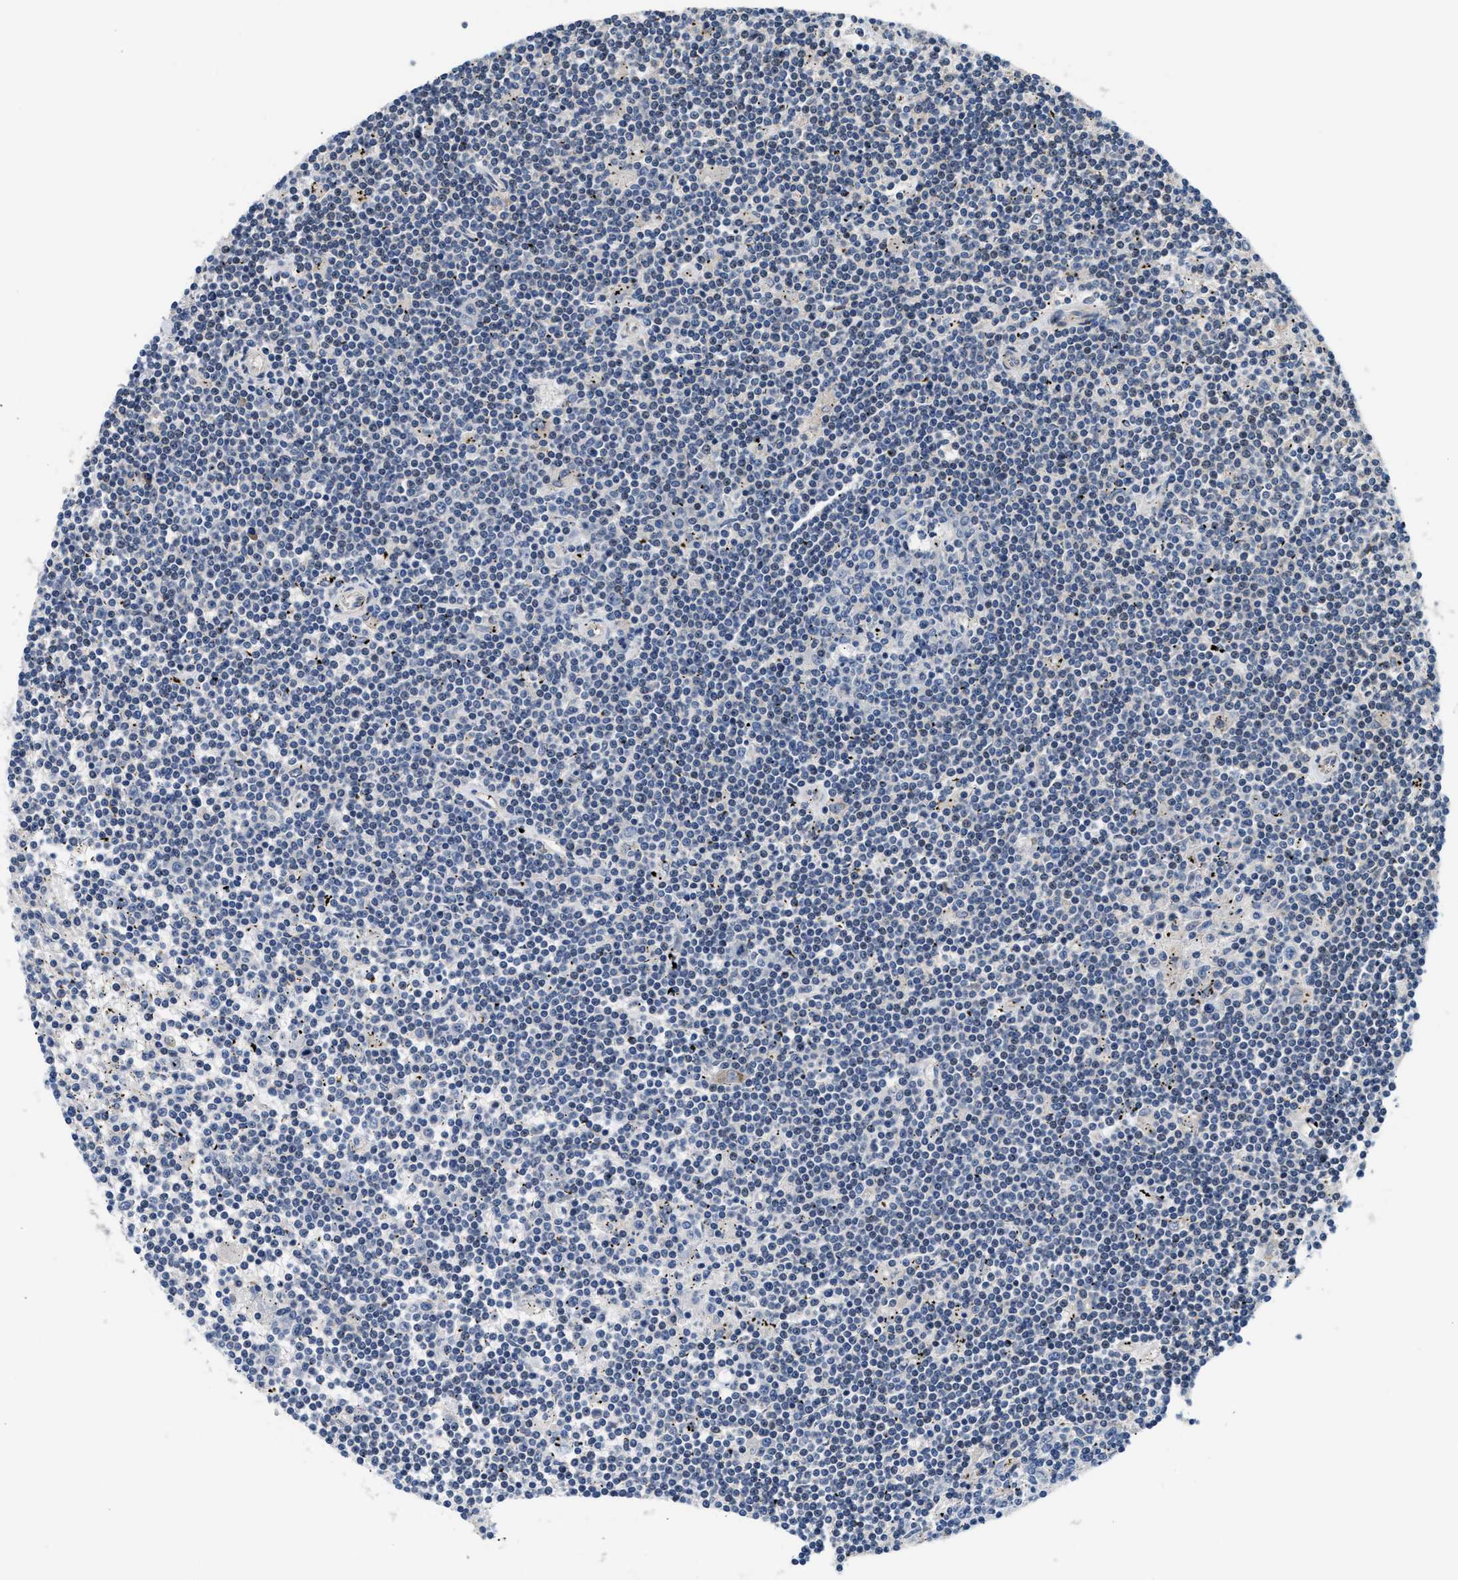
{"staining": {"intensity": "negative", "quantity": "none", "location": "none"}, "tissue": "lymphoma", "cell_type": "Tumor cells", "image_type": "cancer", "snomed": [{"axis": "morphology", "description": "Malignant lymphoma, non-Hodgkin's type, Low grade"}, {"axis": "topography", "description": "Spleen"}], "caption": "DAB (3,3'-diaminobenzidine) immunohistochemical staining of human malignant lymphoma, non-Hodgkin's type (low-grade) demonstrates no significant positivity in tumor cells. (Stains: DAB (3,3'-diaminobenzidine) IHC with hematoxylin counter stain, Microscopy: brightfield microscopy at high magnification).", "gene": "TNIP2", "patient": {"sex": "male", "age": 76}}